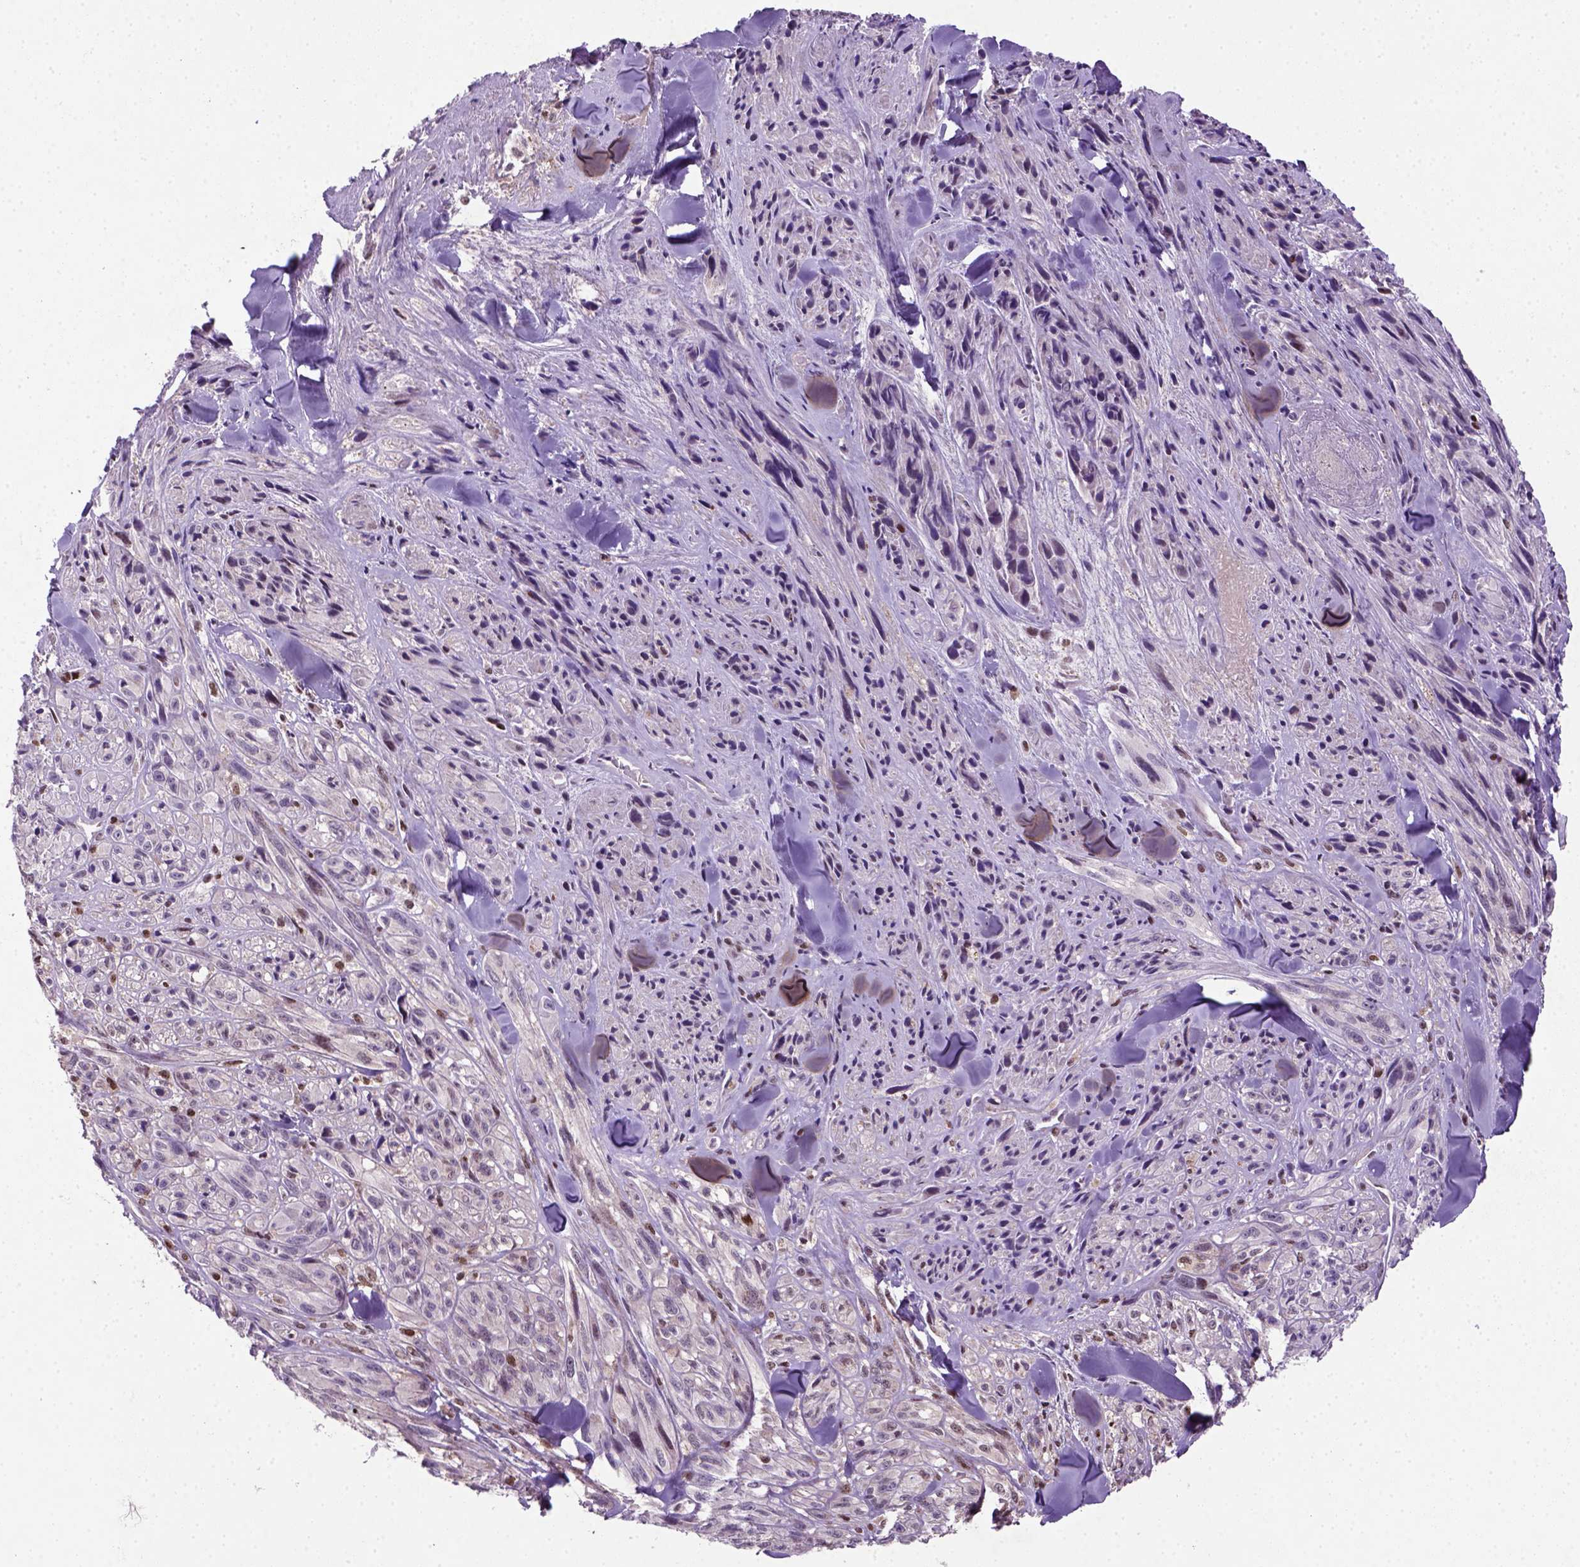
{"staining": {"intensity": "weak", "quantity": "<25%", "location": "nuclear"}, "tissue": "melanoma", "cell_type": "Tumor cells", "image_type": "cancer", "snomed": [{"axis": "morphology", "description": "Malignant melanoma, NOS"}, {"axis": "topography", "description": "Skin"}], "caption": "The image shows no staining of tumor cells in melanoma.", "gene": "MGMT", "patient": {"sex": "male", "age": 67}}